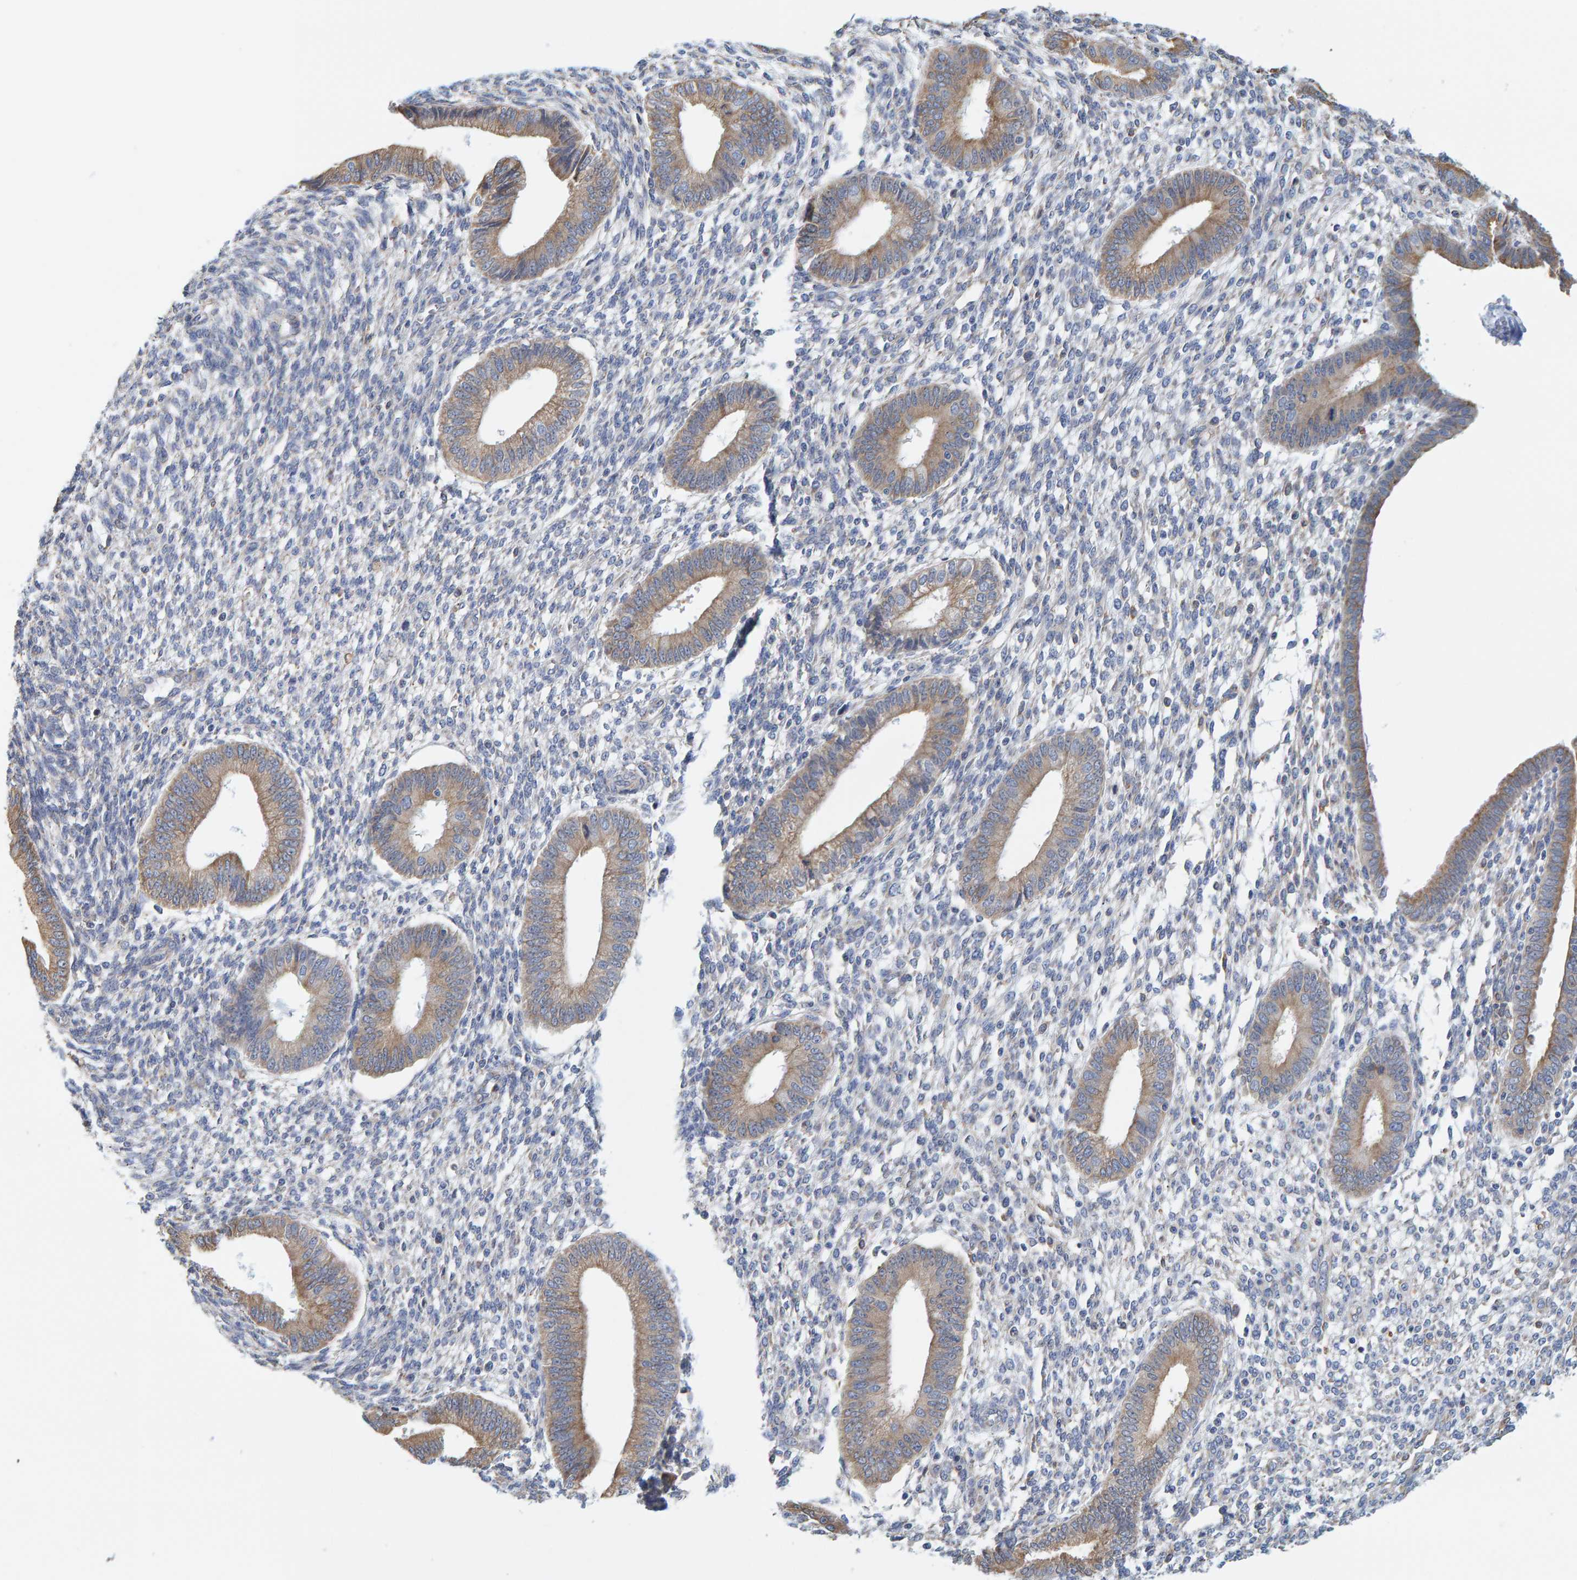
{"staining": {"intensity": "negative", "quantity": "none", "location": "none"}, "tissue": "endometrium", "cell_type": "Cells in endometrial stroma", "image_type": "normal", "snomed": [{"axis": "morphology", "description": "Normal tissue, NOS"}, {"axis": "topography", "description": "Endometrium"}], "caption": "High magnification brightfield microscopy of unremarkable endometrium stained with DAB (3,3'-diaminobenzidine) (brown) and counterstained with hematoxylin (blue): cells in endometrial stroma show no significant positivity. Nuclei are stained in blue.", "gene": "SGPL1", "patient": {"sex": "female", "age": 46}}